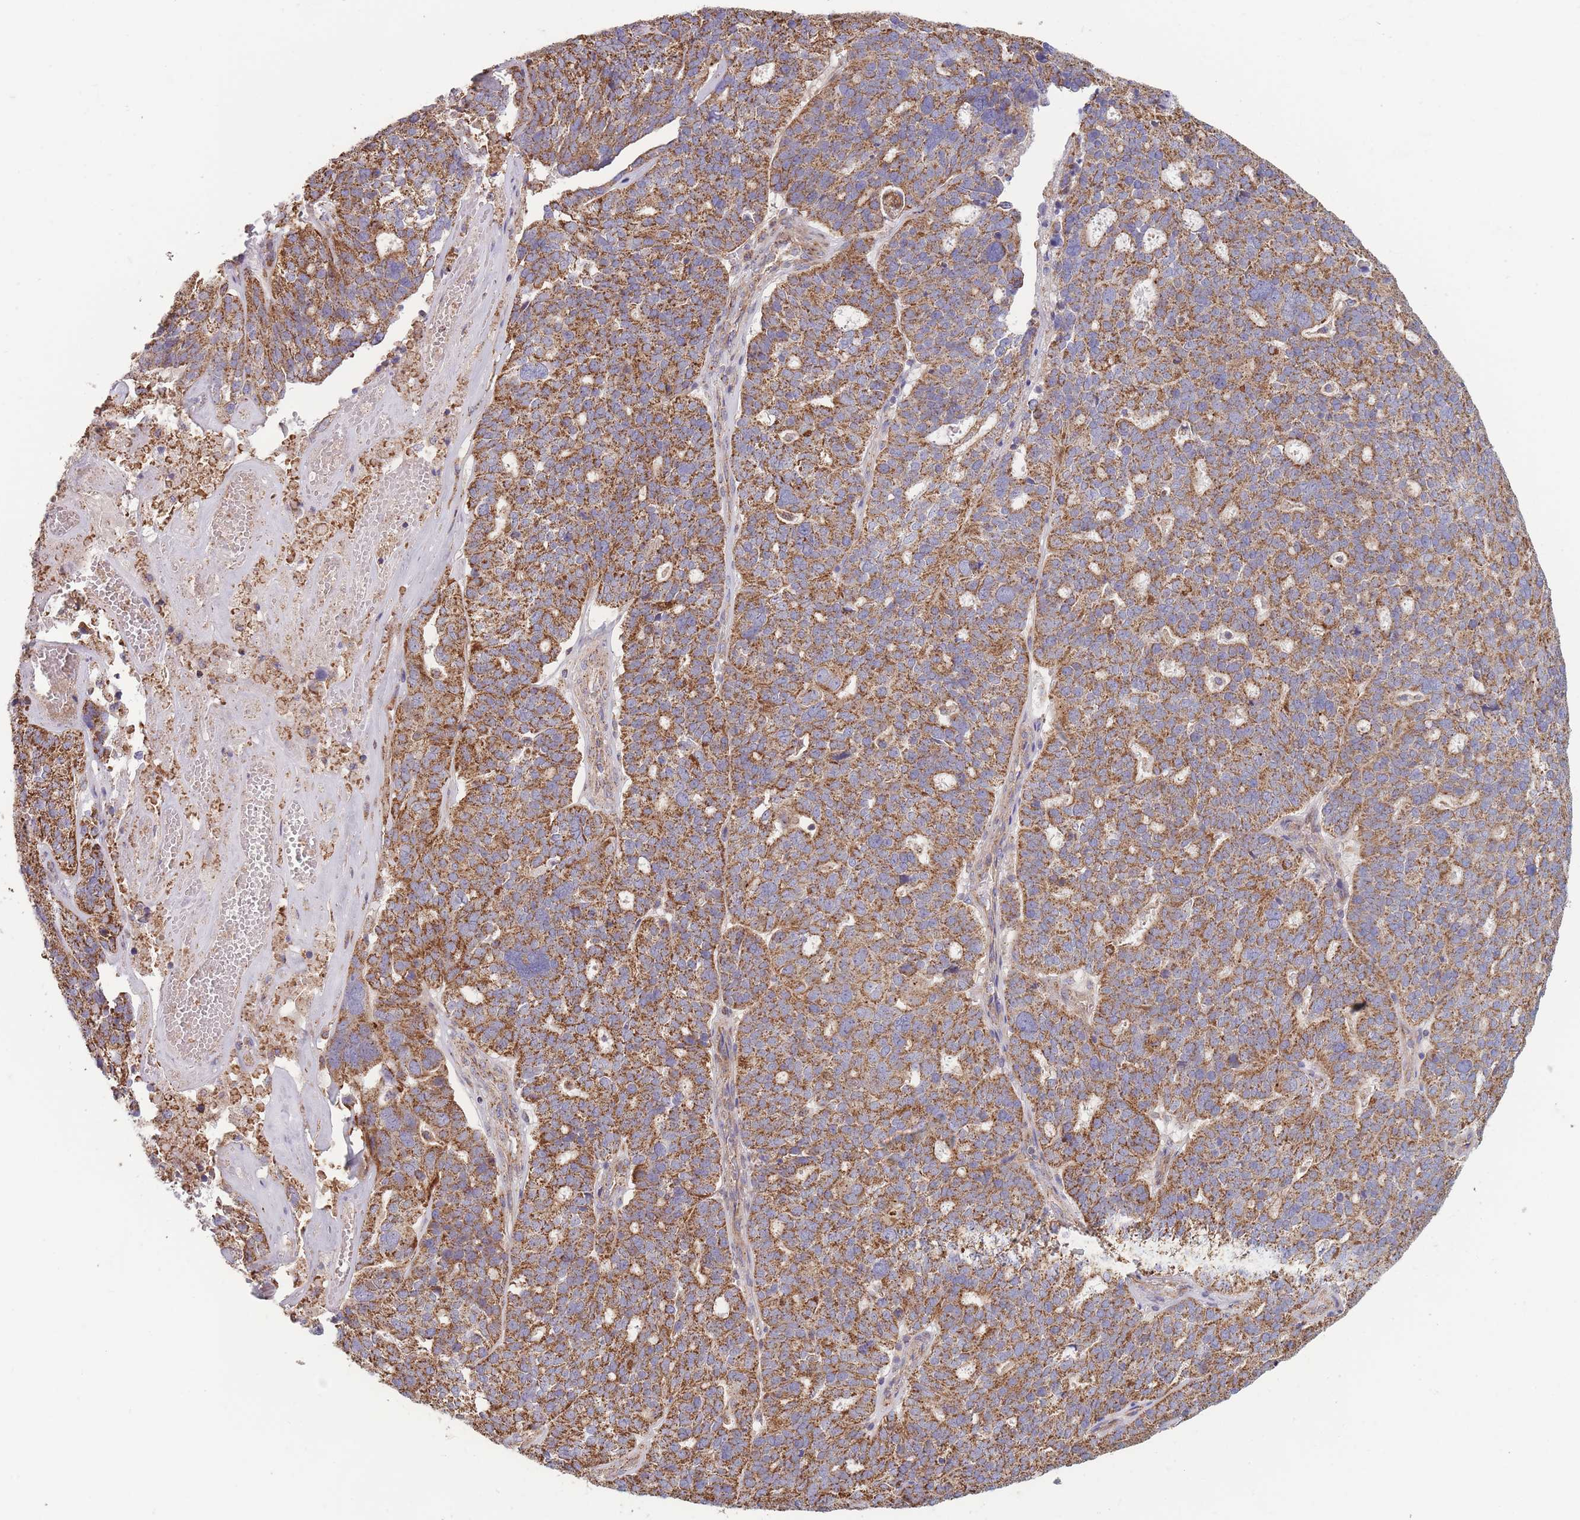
{"staining": {"intensity": "strong", "quantity": ">75%", "location": "cytoplasmic/membranous"}, "tissue": "ovarian cancer", "cell_type": "Tumor cells", "image_type": "cancer", "snomed": [{"axis": "morphology", "description": "Cystadenocarcinoma, serous, NOS"}, {"axis": "topography", "description": "Ovary"}], "caption": "Immunohistochemistry (IHC) image of neoplastic tissue: ovarian cancer stained using IHC displays high levels of strong protein expression localized specifically in the cytoplasmic/membranous of tumor cells, appearing as a cytoplasmic/membranous brown color.", "gene": "KIF16B", "patient": {"sex": "female", "age": 59}}